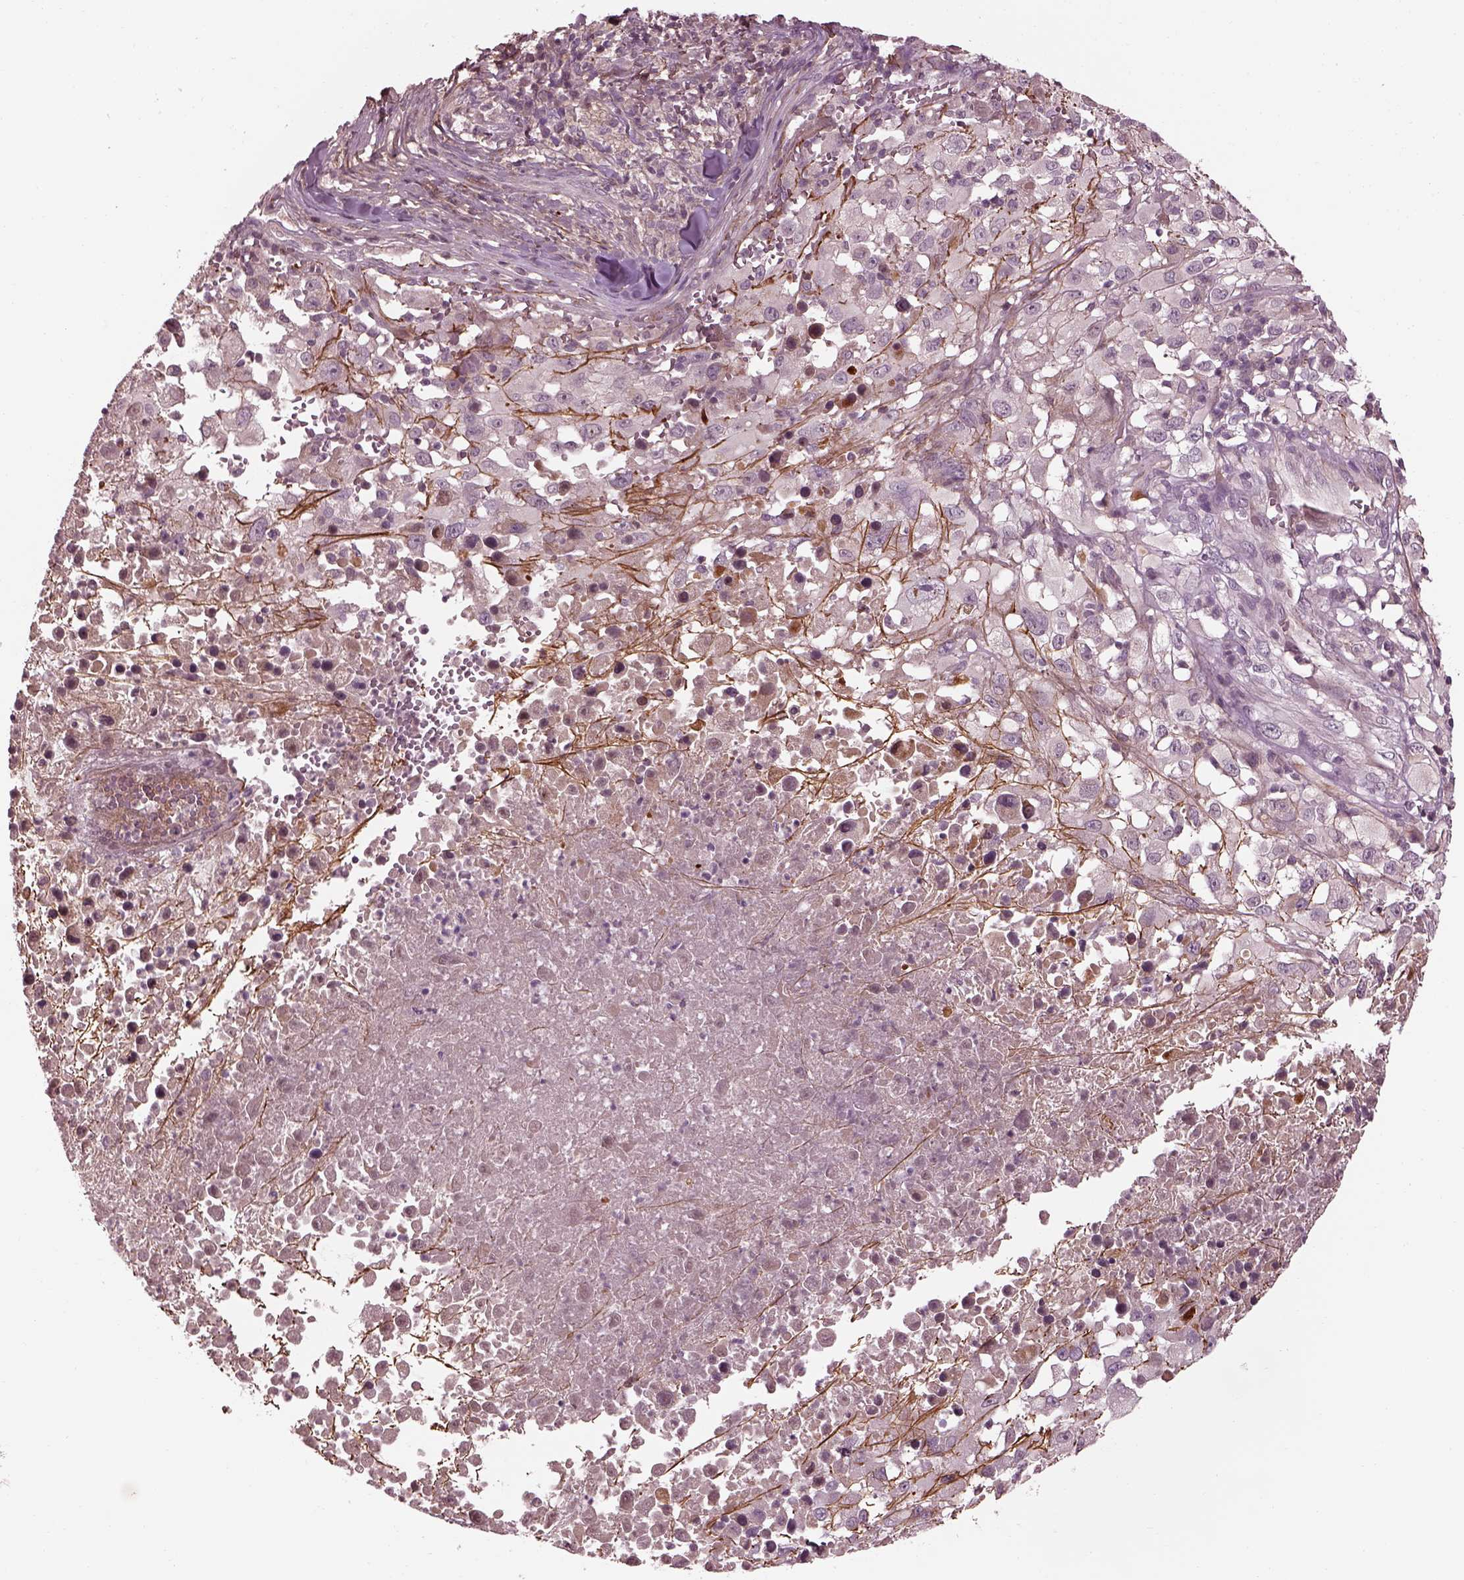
{"staining": {"intensity": "negative", "quantity": "none", "location": "none"}, "tissue": "melanoma", "cell_type": "Tumor cells", "image_type": "cancer", "snomed": [{"axis": "morphology", "description": "Malignant melanoma, Metastatic site"}, {"axis": "topography", "description": "Soft tissue"}], "caption": "Tumor cells show no significant expression in malignant melanoma (metastatic site). The staining is performed using DAB brown chromogen with nuclei counter-stained in using hematoxylin.", "gene": "EFEMP1", "patient": {"sex": "male", "age": 50}}